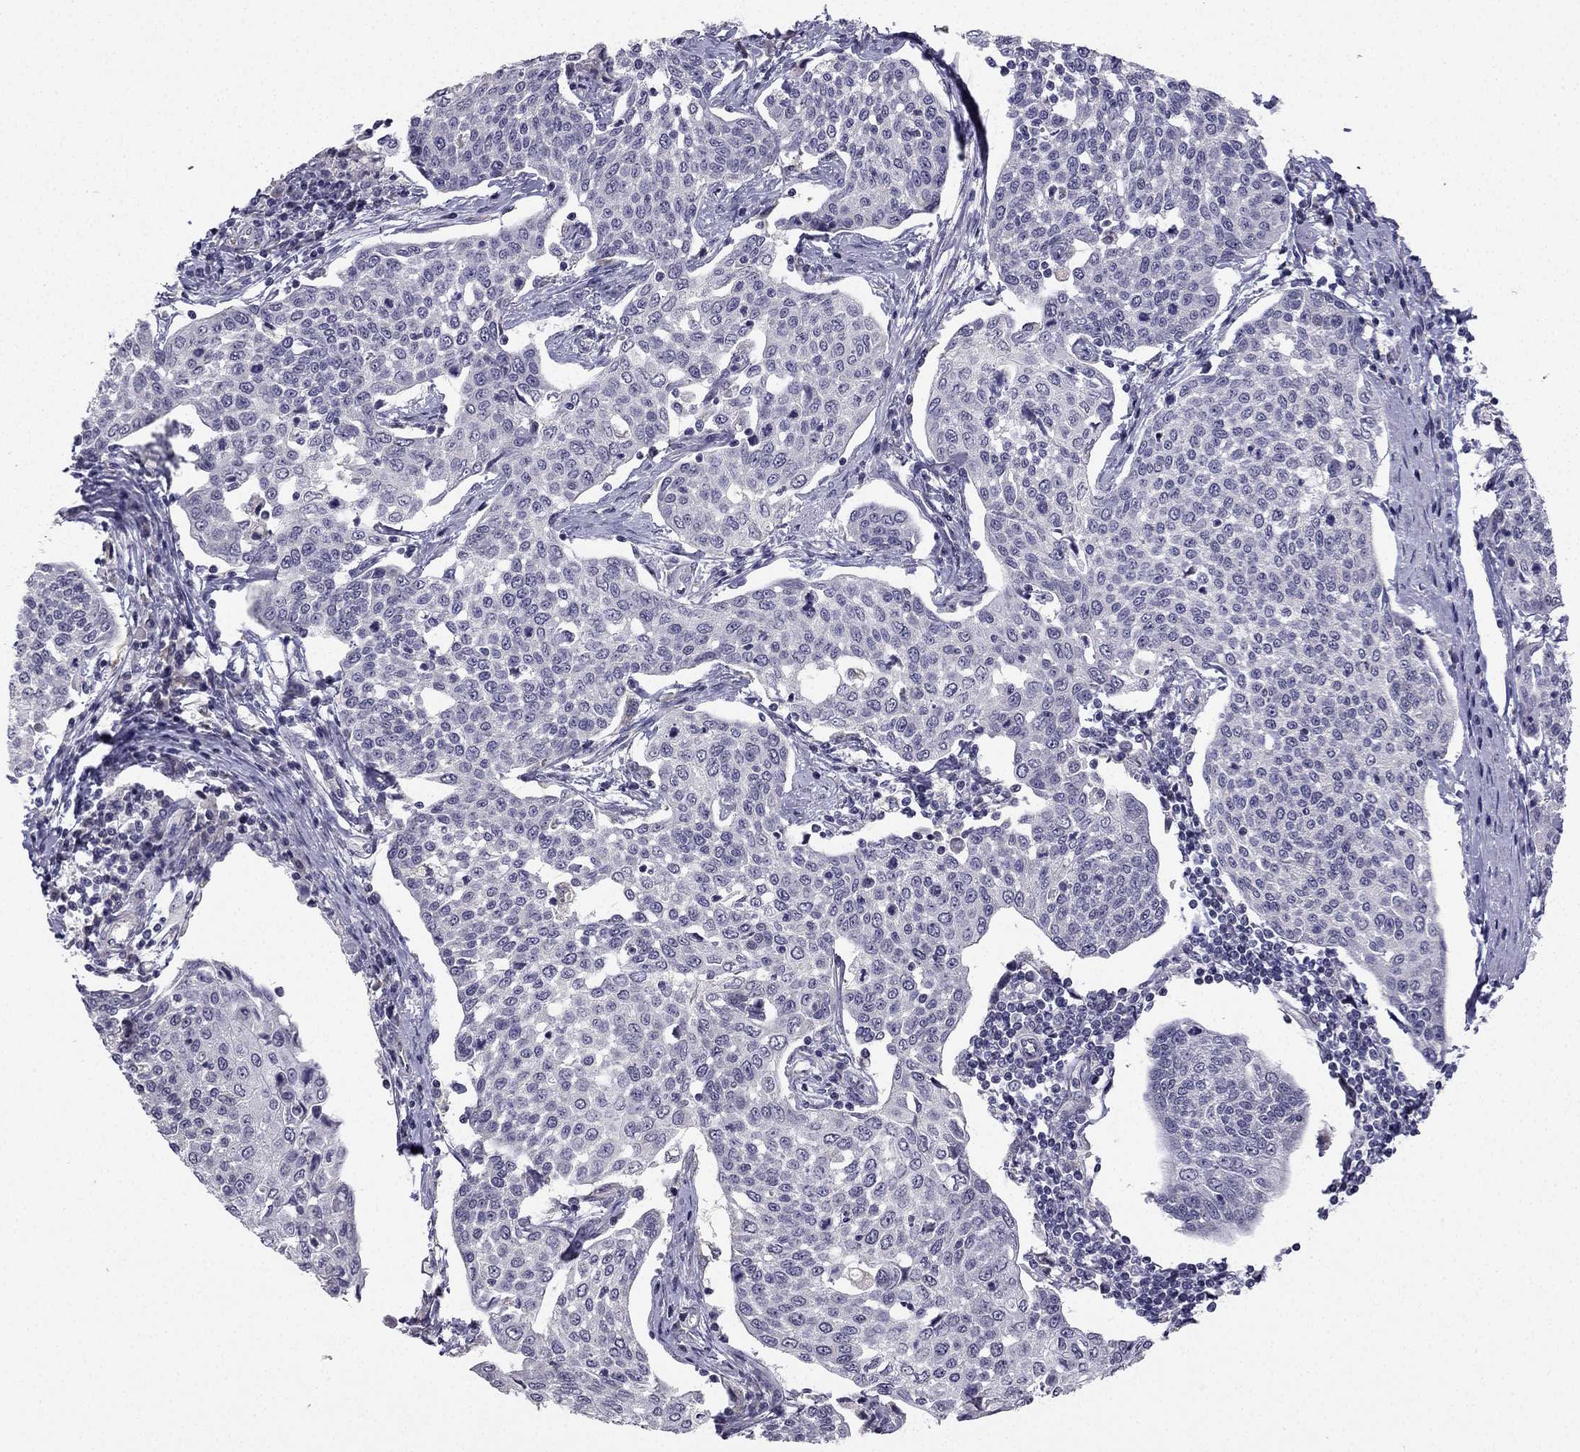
{"staining": {"intensity": "negative", "quantity": "none", "location": "none"}, "tissue": "cervical cancer", "cell_type": "Tumor cells", "image_type": "cancer", "snomed": [{"axis": "morphology", "description": "Squamous cell carcinoma, NOS"}, {"axis": "topography", "description": "Cervix"}], "caption": "A high-resolution histopathology image shows immunohistochemistry (IHC) staining of squamous cell carcinoma (cervical), which displays no significant expression in tumor cells. (DAB (3,3'-diaminobenzidine) immunohistochemistry (IHC), high magnification).", "gene": "CHST8", "patient": {"sex": "female", "age": 34}}